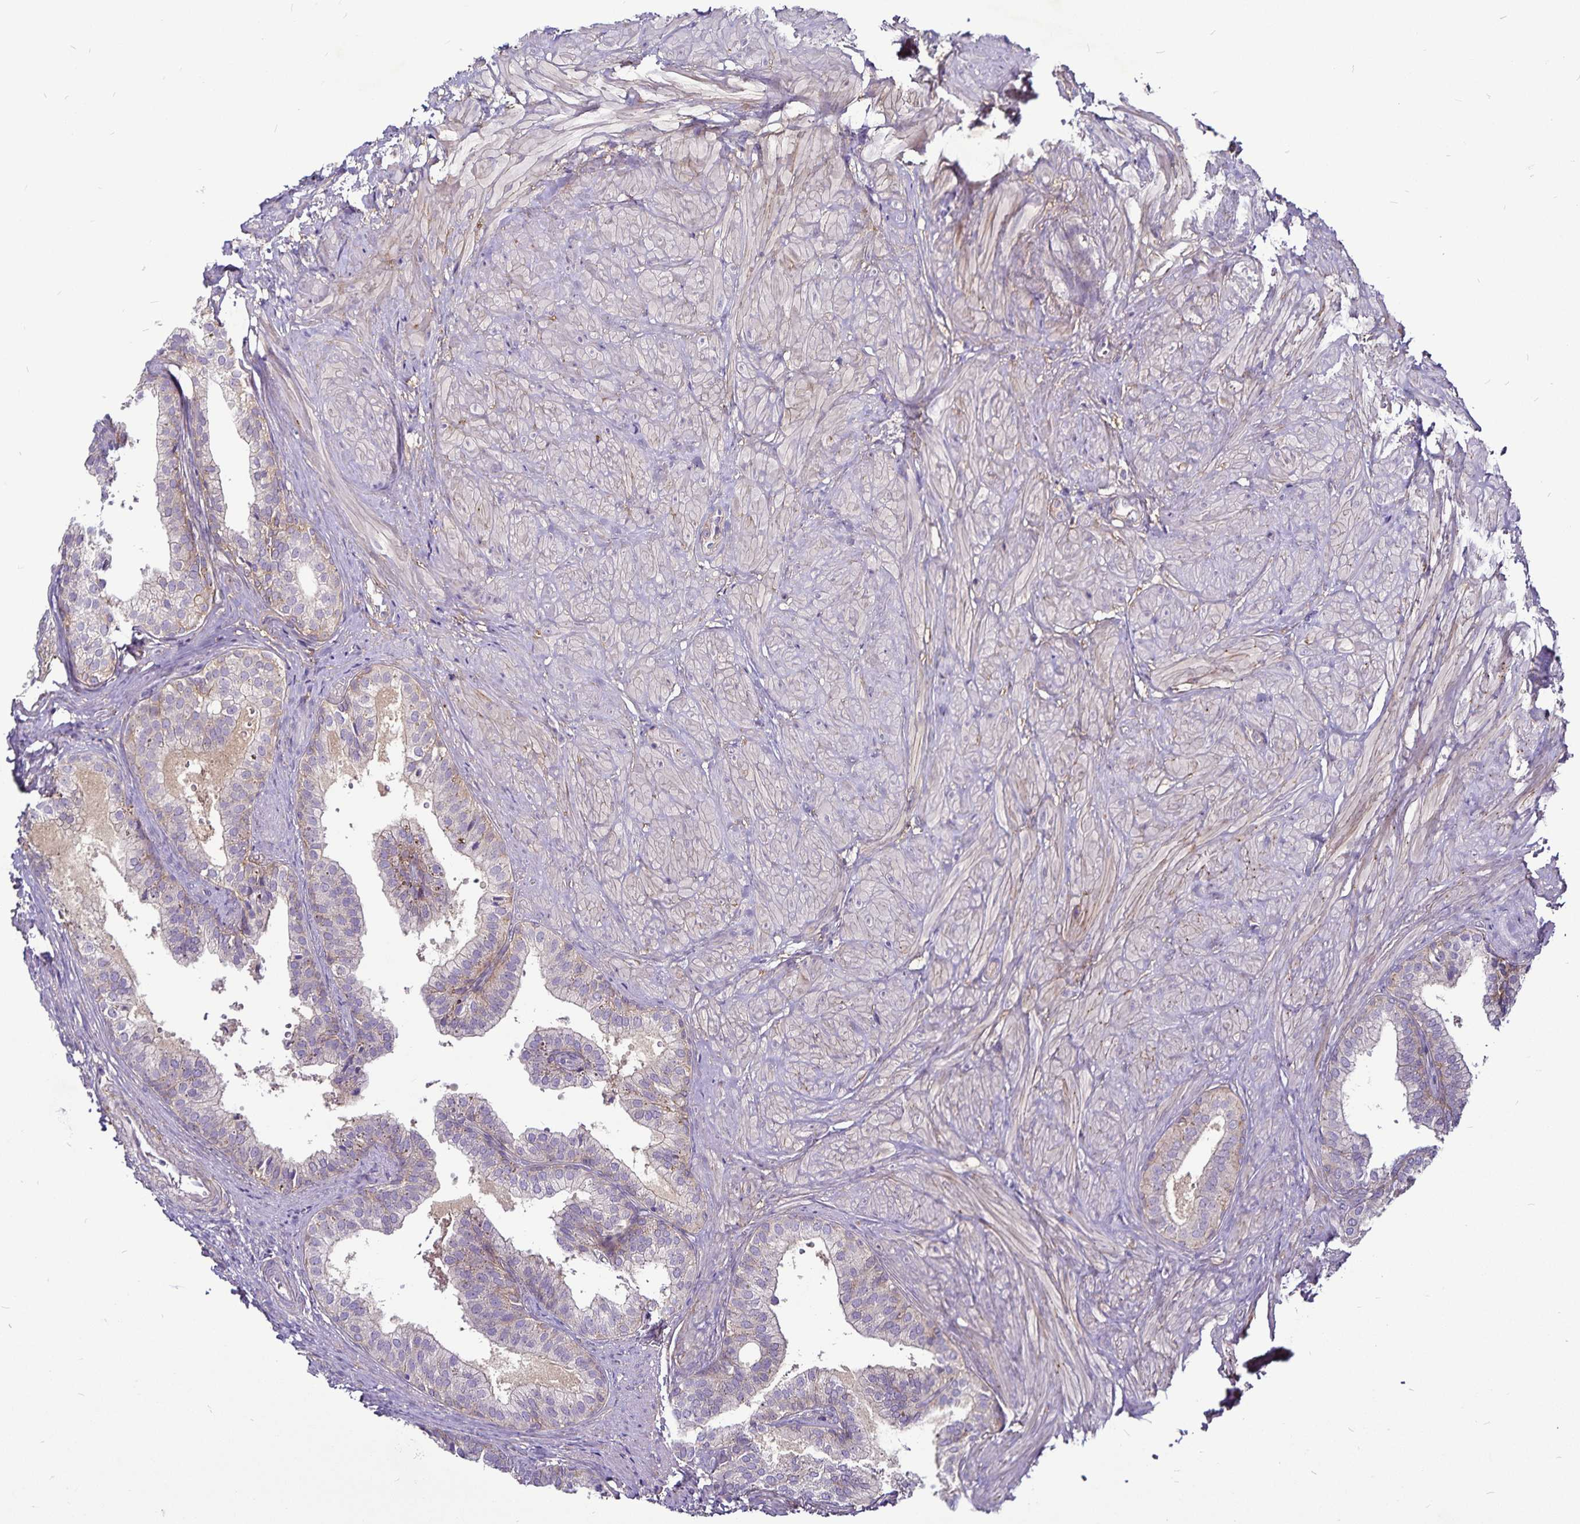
{"staining": {"intensity": "moderate", "quantity": "<25%", "location": "cytoplasmic/membranous"}, "tissue": "prostate", "cell_type": "Glandular cells", "image_type": "normal", "snomed": [{"axis": "morphology", "description": "Normal tissue, NOS"}, {"axis": "topography", "description": "Prostate"}, {"axis": "topography", "description": "Peripheral nerve tissue"}], "caption": "Prostate stained for a protein exhibits moderate cytoplasmic/membranous positivity in glandular cells. (Brightfield microscopy of DAB IHC at high magnification).", "gene": "GNG12", "patient": {"sex": "male", "age": 55}}